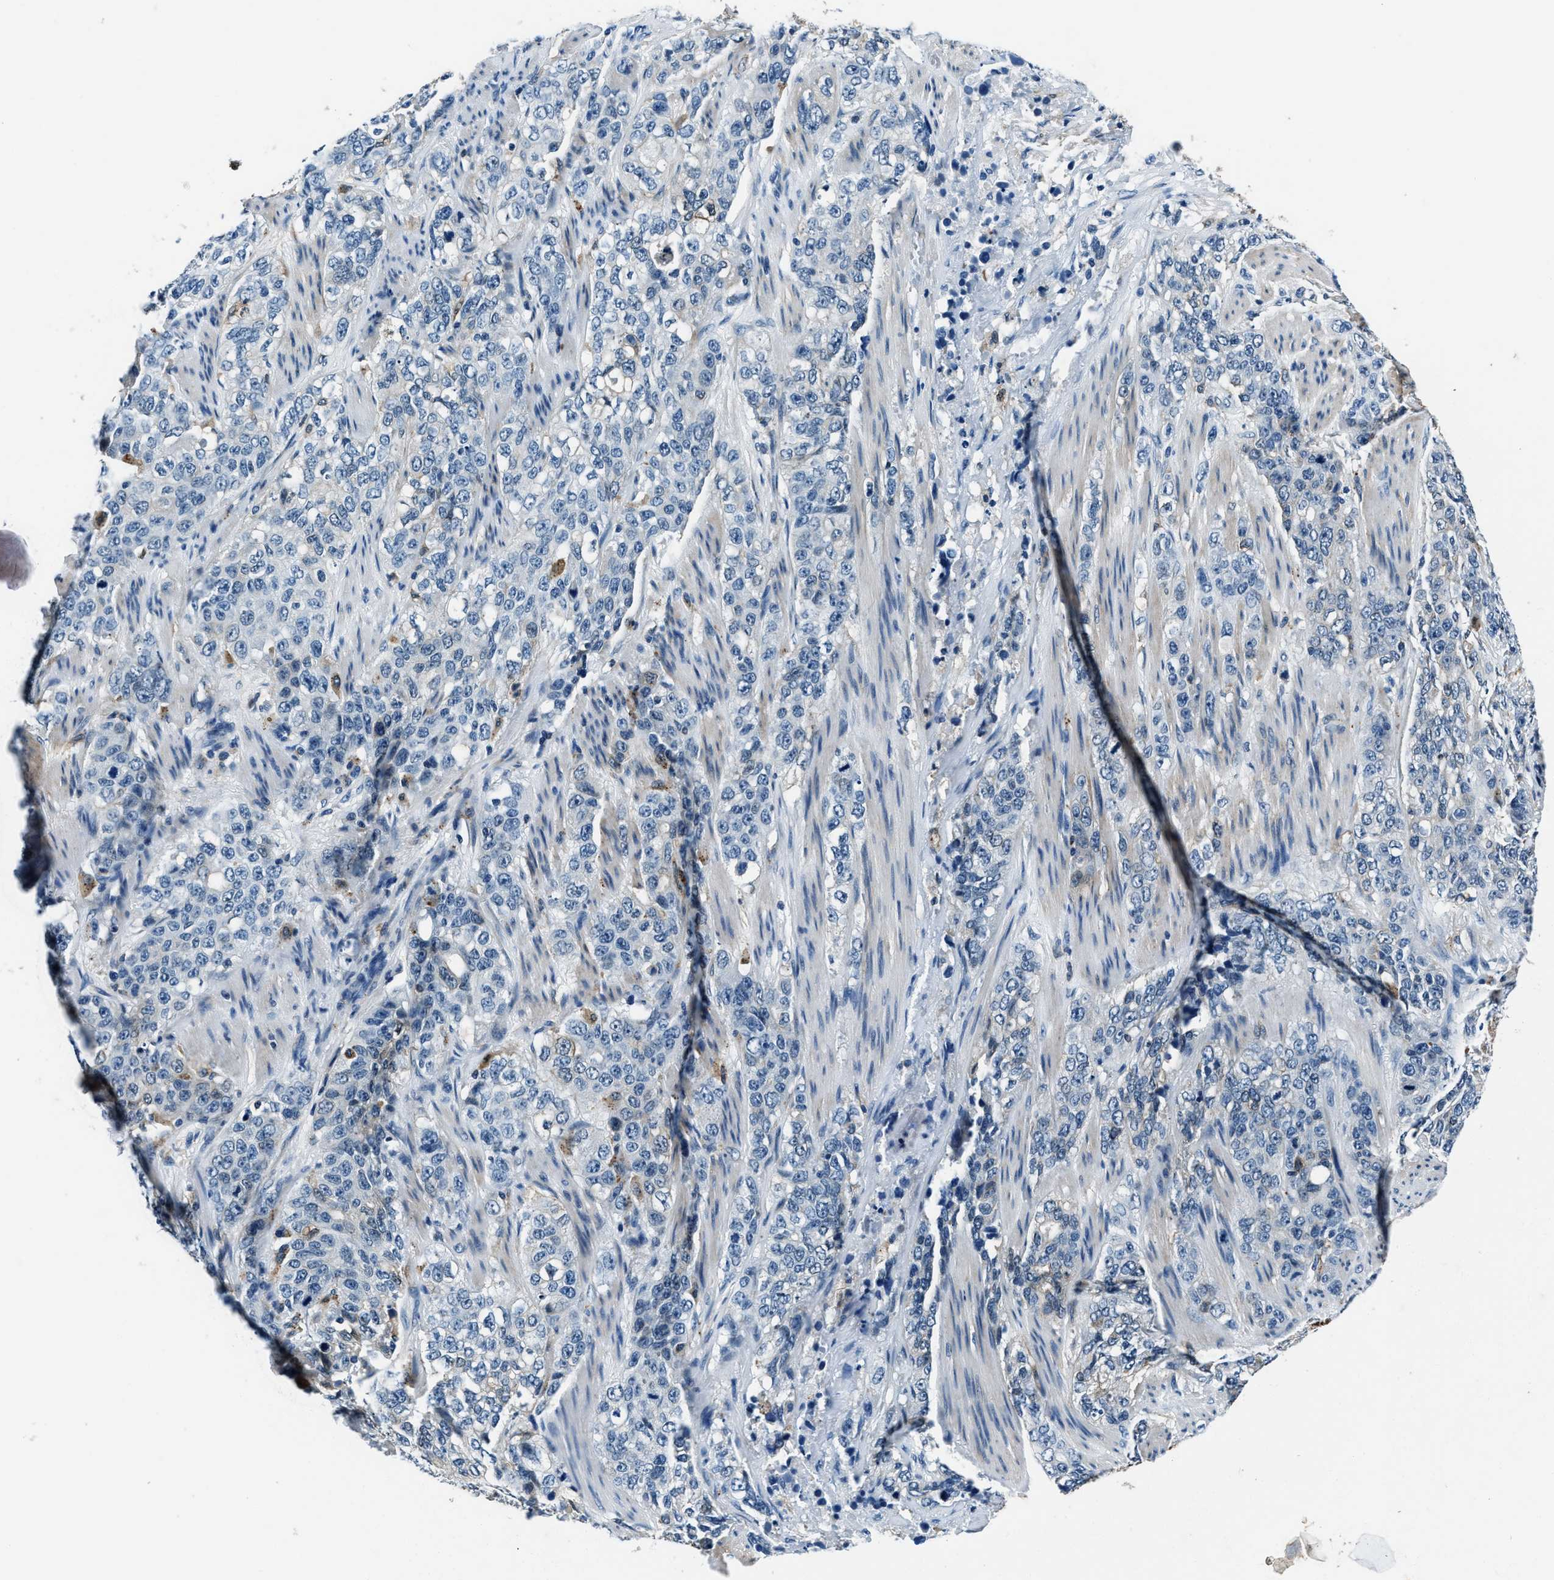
{"staining": {"intensity": "negative", "quantity": "none", "location": "none"}, "tissue": "stomach cancer", "cell_type": "Tumor cells", "image_type": "cancer", "snomed": [{"axis": "morphology", "description": "Adenocarcinoma, NOS"}, {"axis": "topography", "description": "Stomach"}], "caption": "A micrograph of stomach cancer stained for a protein exhibits no brown staining in tumor cells.", "gene": "PTPDC1", "patient": {"sex": "male", "age": 48}}